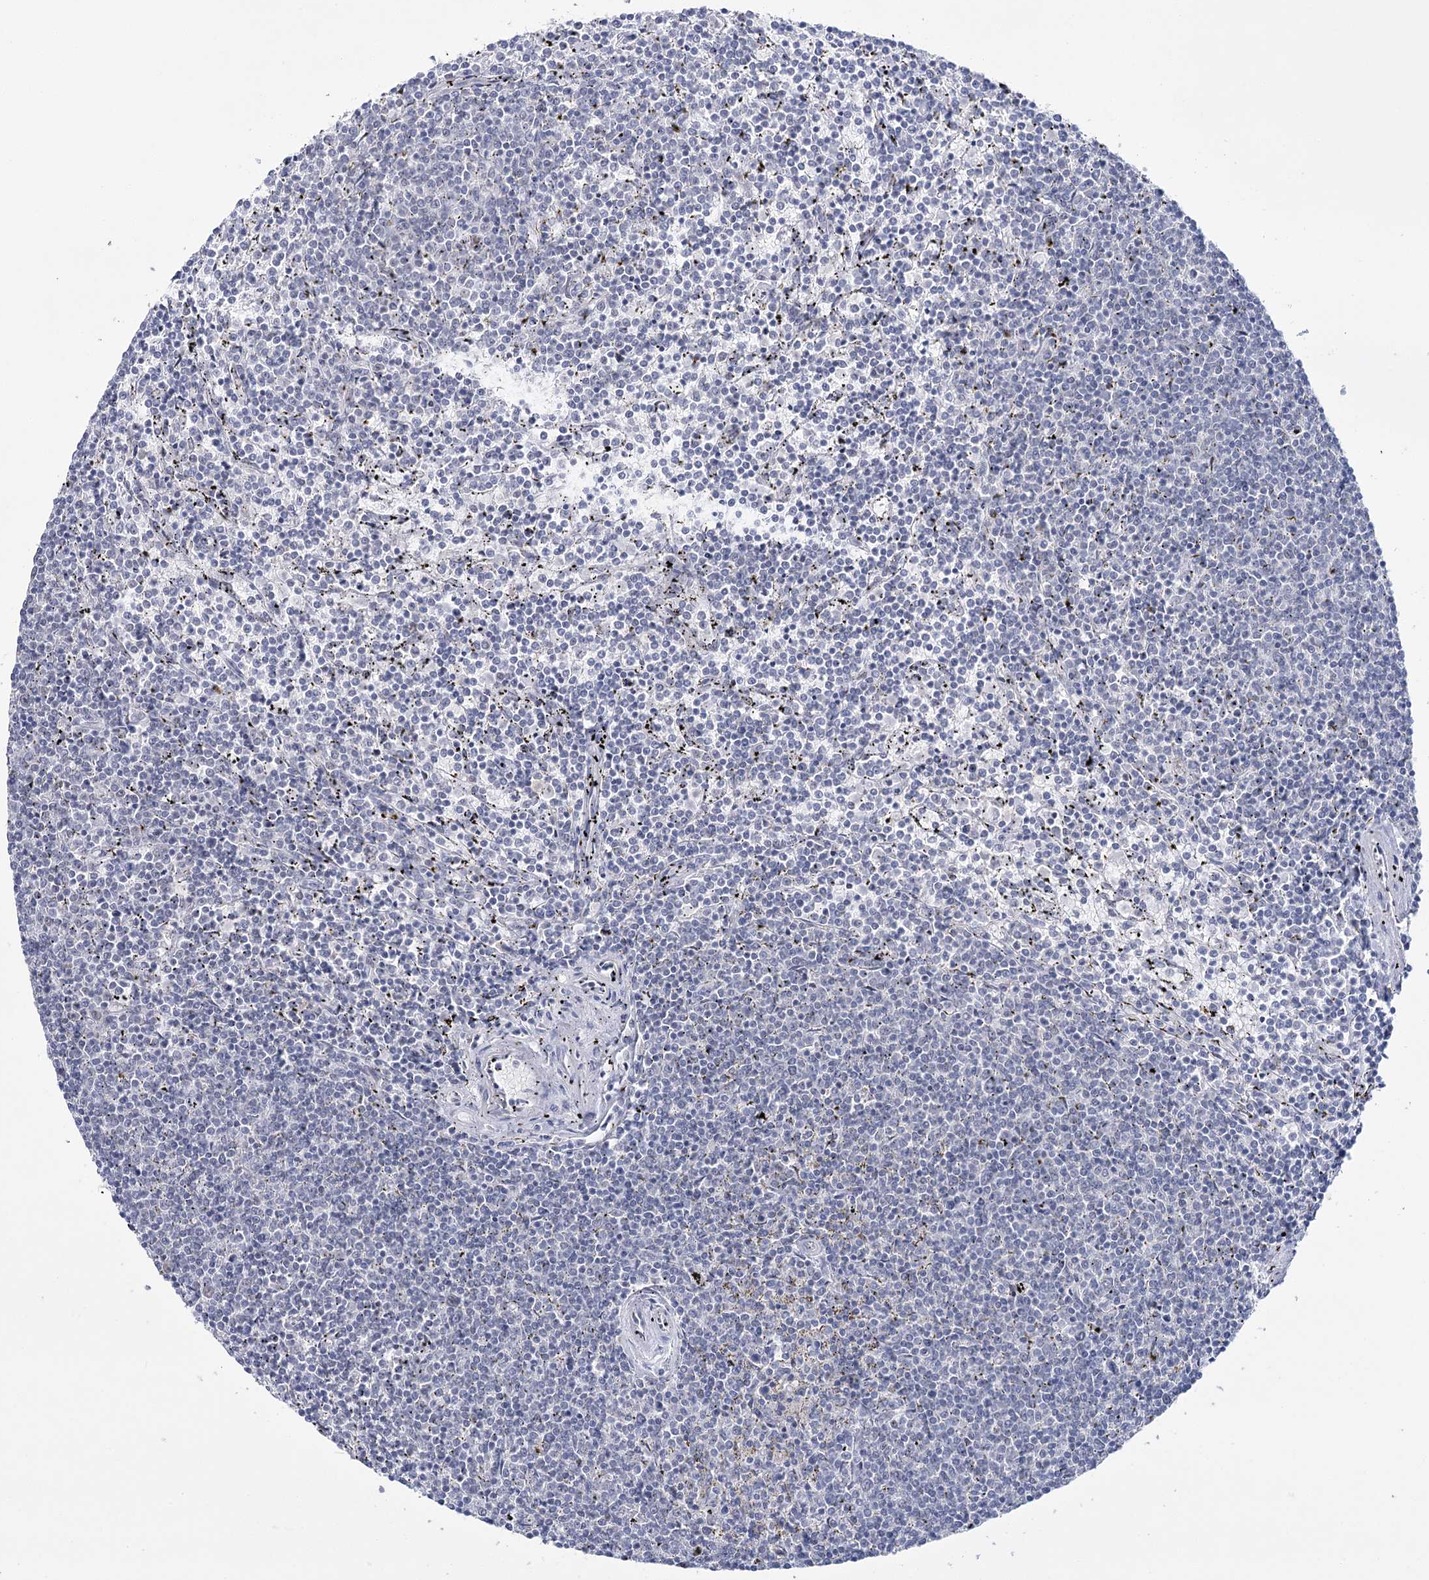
{"staining": {"intensity": "negative", "quantity": "none", "location": "none"}, "tissue": "lymphoma", "cell_type": "Tumor cells", "image_type": "cancer", "snomed": [{"axis": "morphology", "description": "Malignant lymphoma, non-Hodgkin's type, Low grade"}, {"axis": "topography", "description": "Spleen"}], "caption": "This is an immunohistochemistry (IHC) photomicrograph of human malignant lymphoma, non-Hodgkin's type (low-grade). There is no positivity in tumor cells.", "gene": "ZC3H8", "patient": {"sex": "female", "age": 50}}